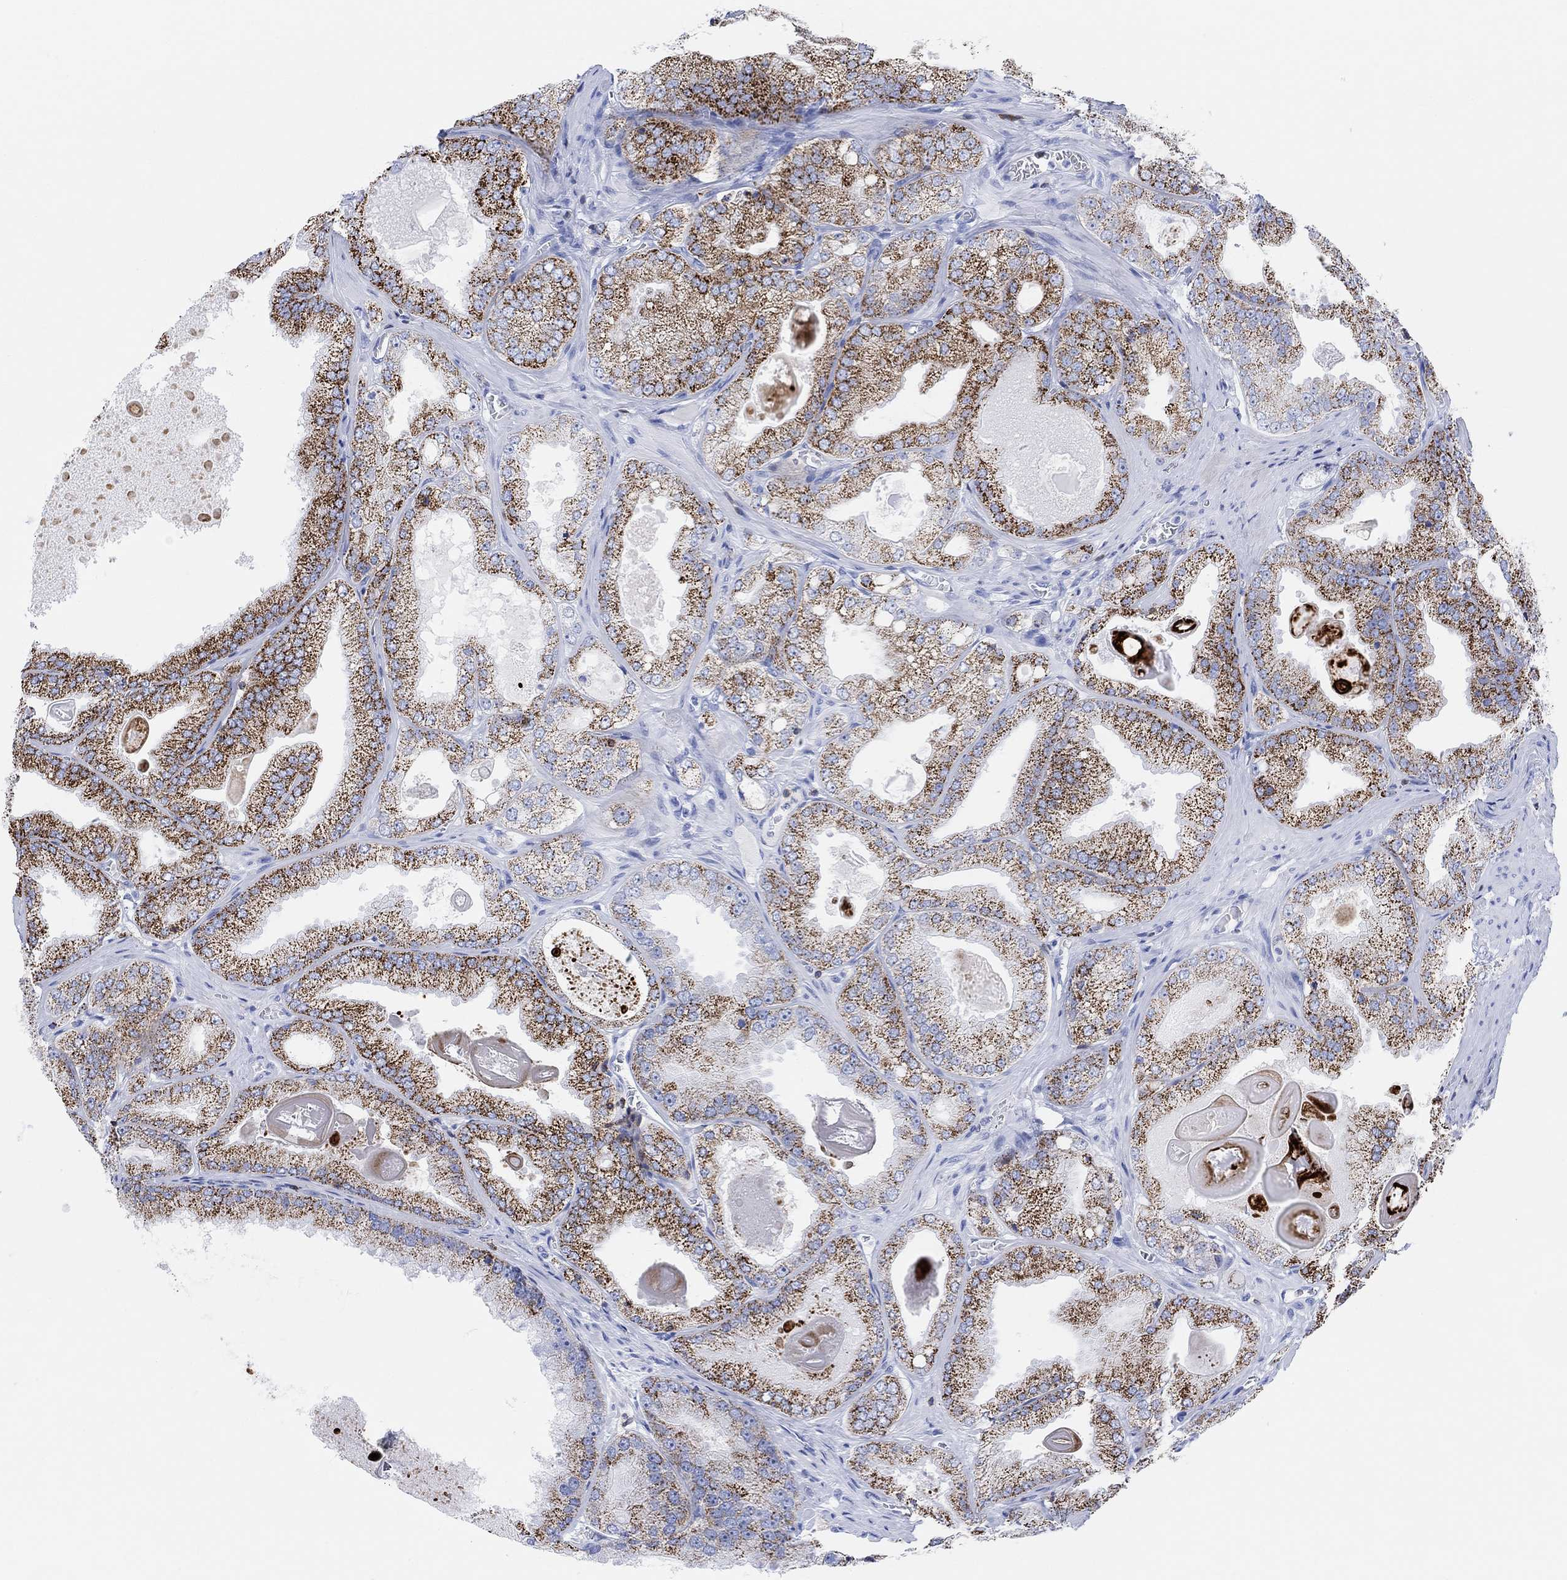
{"staining": {"intensity": "strong", "quantity": ">75%", "location": "cytoplasmic/membranous"}, "tissue": "prostate cancer", "cell_type": "Tumor cells", "image_type": "cancer", "snomed": [{"axis": "morphology", "description": "Adenocarcinoma, Low grade"}, {"axis": "topography", "description": "Prostate"}], "caption": "Brown immunohistochemical staining in human prostate adenocarcinoma (low-grade) reveals strong cytoplasmic/membranous positivity in approximately >75% of tumor cells.", "gene": "GPR65", "patient": {"sex": "male", "age": 72}}